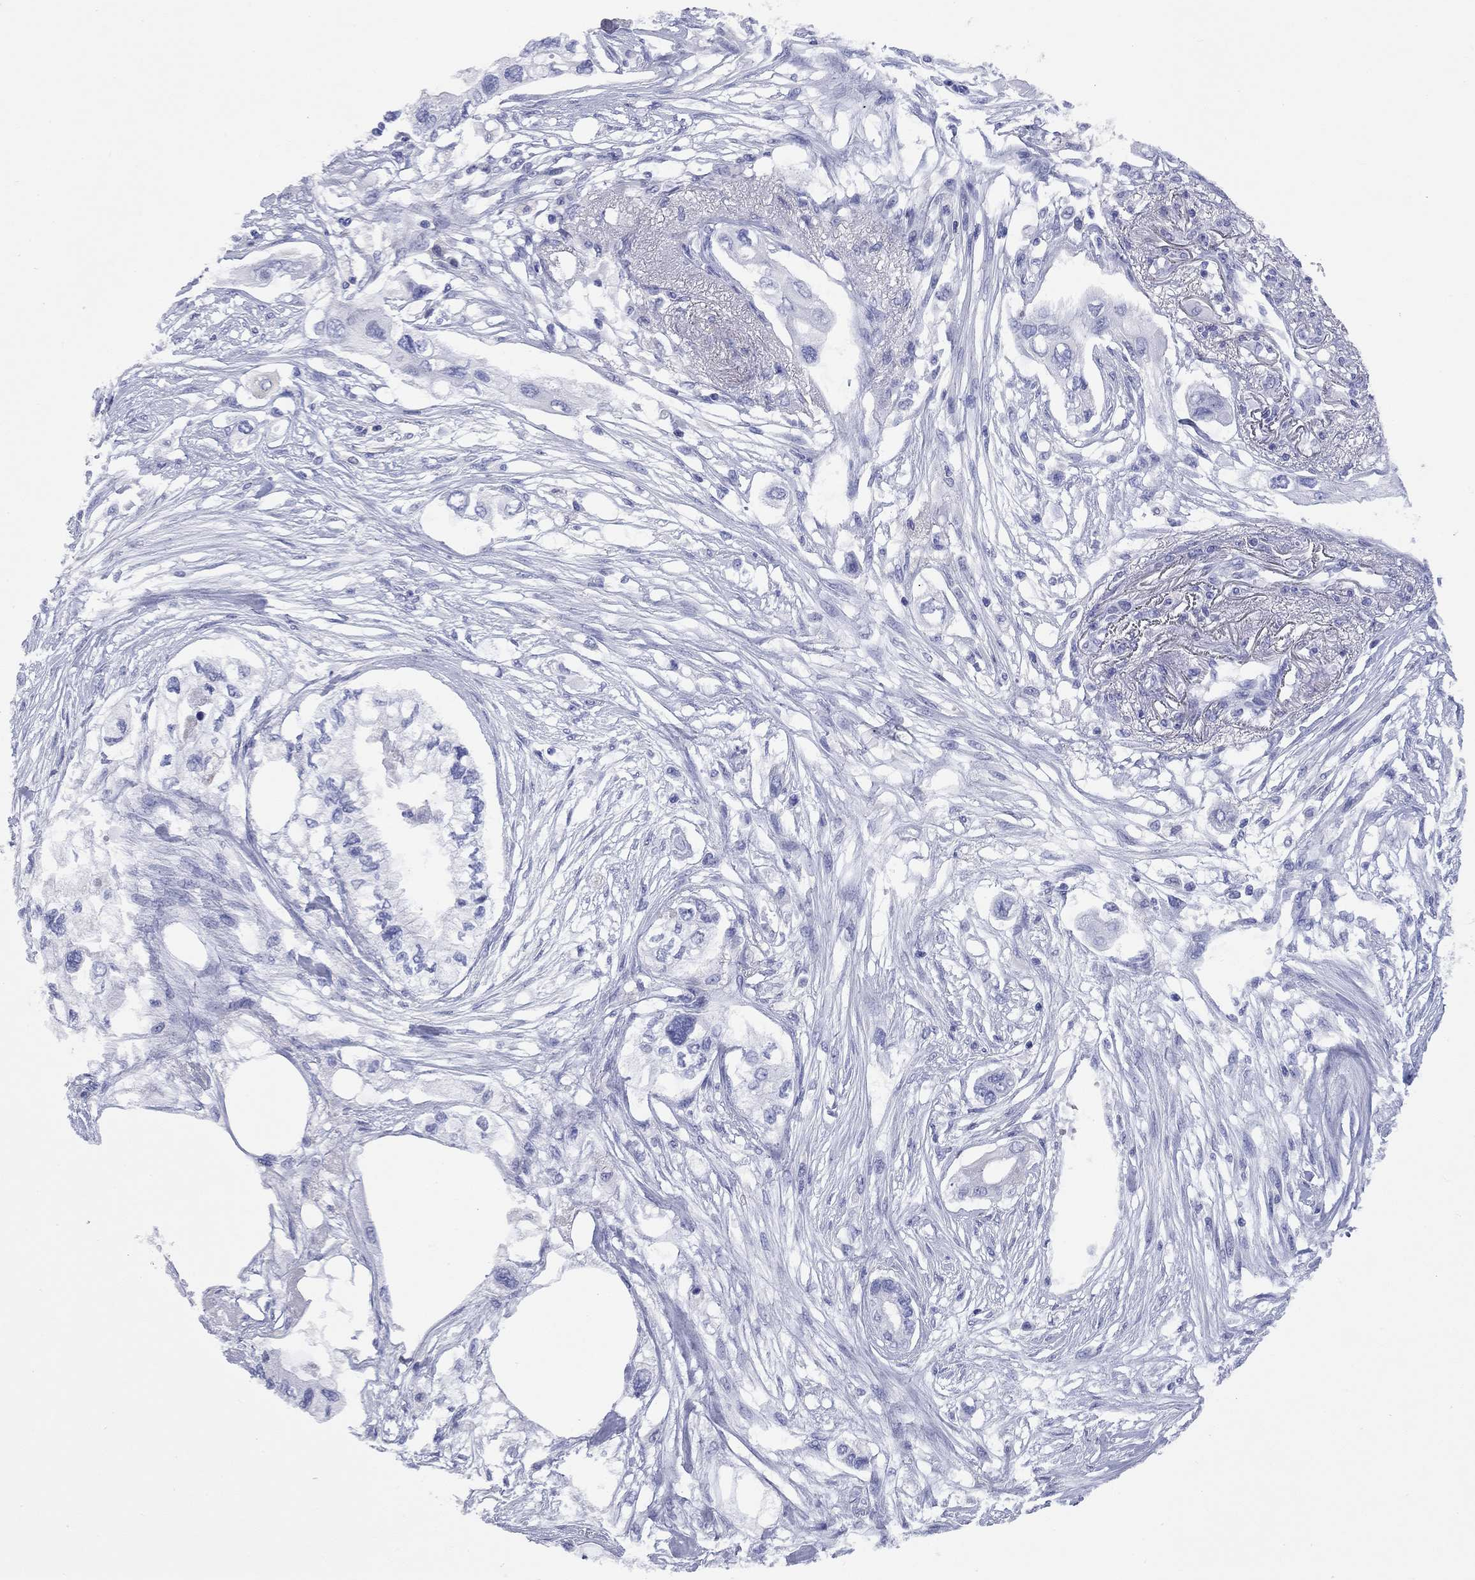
{"staining": {"intensity": "negative", "quantity": "none", "location": "none"}, "tissue": "pancreatic cancer", "cell_type": "Tumor cells", "image_type": "cancer", "snomed": [{"axis": "morphology", "description": "Adenocarcinoma, NOS"}, {"axis": "topography", "description": "Pancreas"}], "caption": "Micrograph shows no significant protein positivity in tumor cells of pancreatic cancer (adenocarcinoma).", "gene": "CCNA1", "patient": {"sex": "female", "age": 63}}